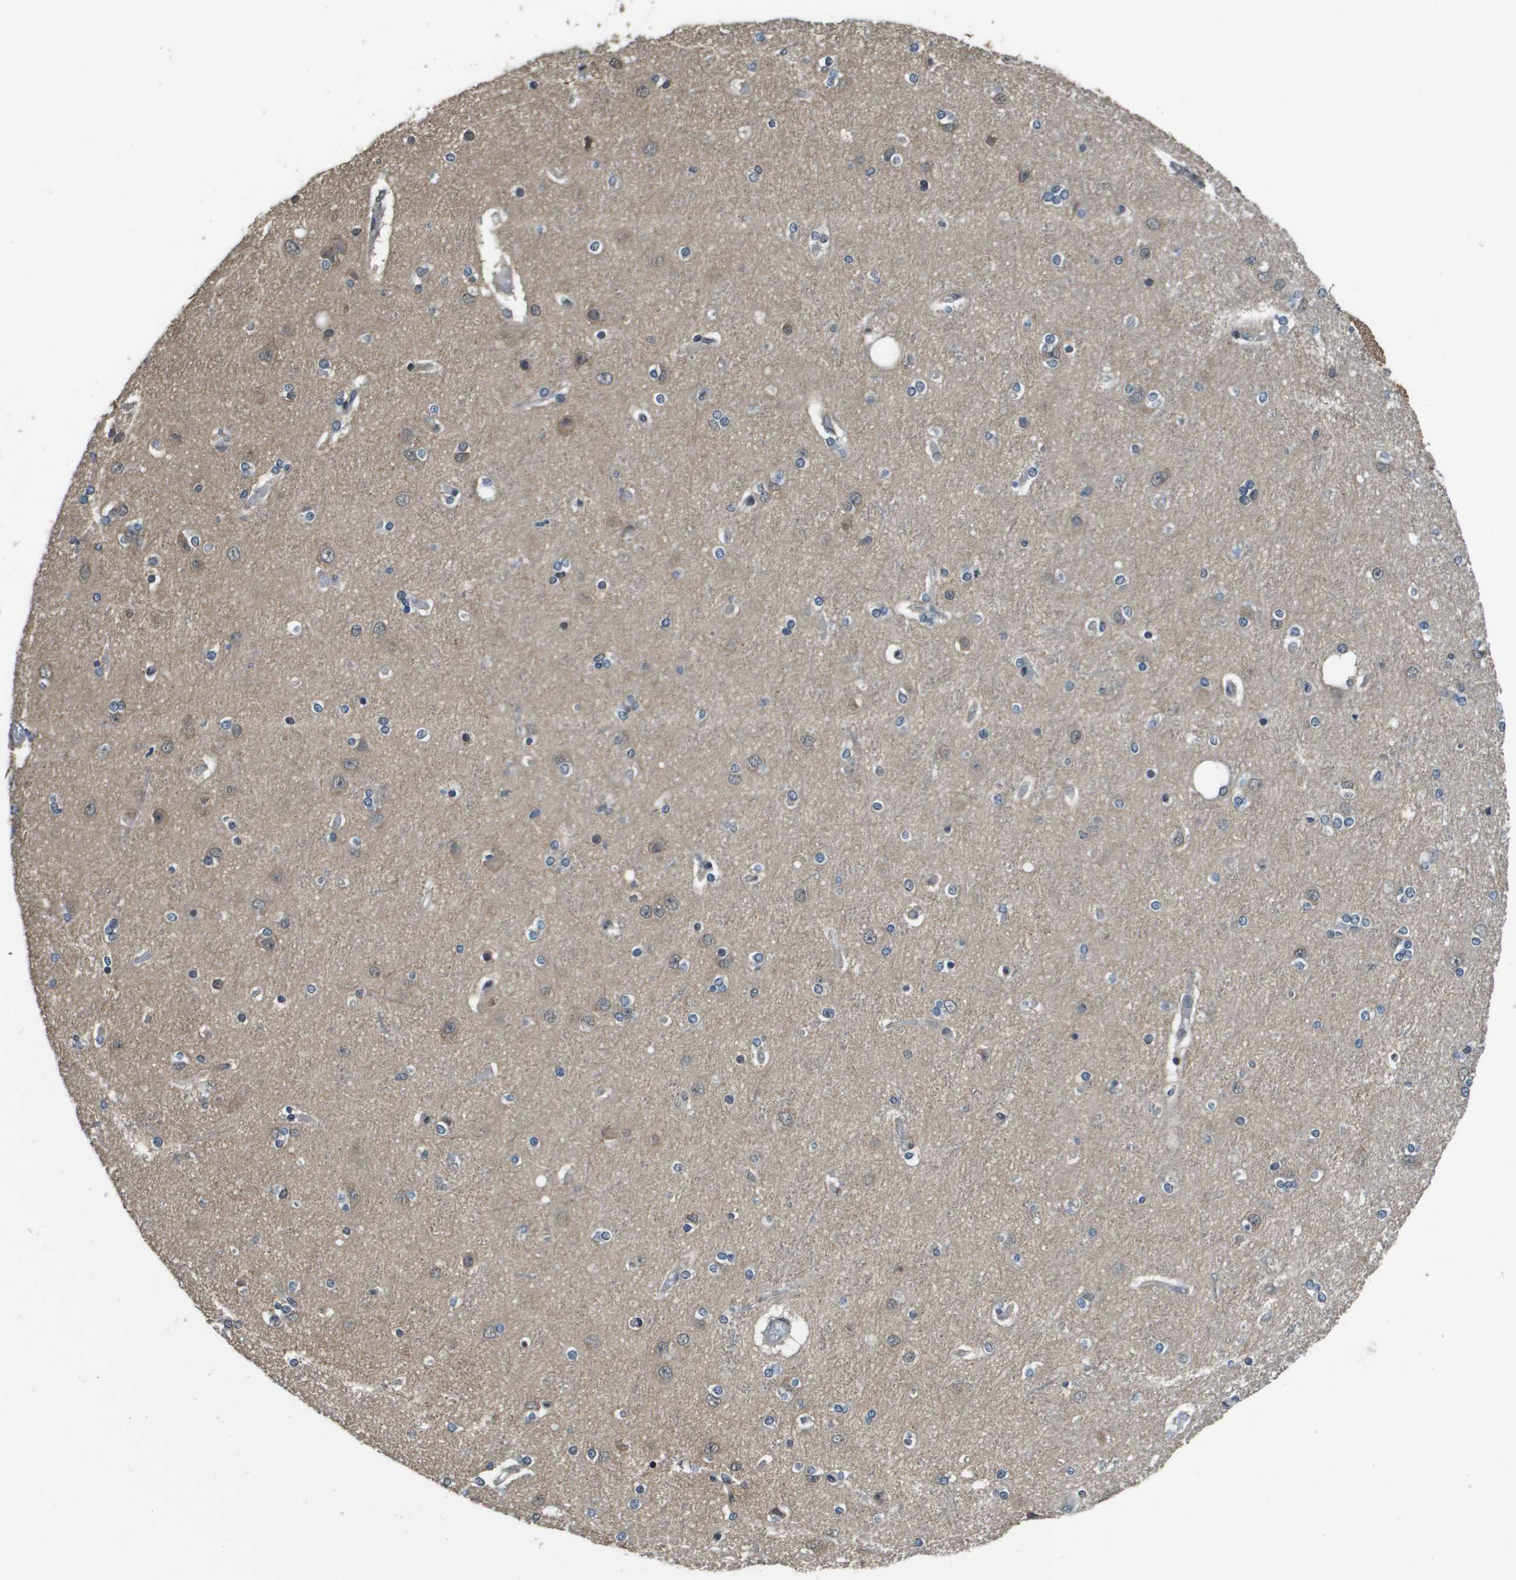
{"staining": {"intensity": "negative", "quantity": "none", "location": "none"}, "tissue": "cerebral cortex", "cell_type": "Endothelial cells", "image_type": "normal", "snomed": [{"axis": "morphology", "description": "Normal tissue, NOS"}, {"axis": "topography", "description": "Cerebral cortex"}], "caption": "IHC photomicrograph of benign cerebral cortex: human cerebral cortex stained with DAB shows no significant protein staining in endothelial cells. Brightfield microscopy of IHC stained with DAB (brown) and hematoxylin (blue), captured at high magnification.", "gene": "FANCC", "patient": {"sex": "female", "age": 54}}